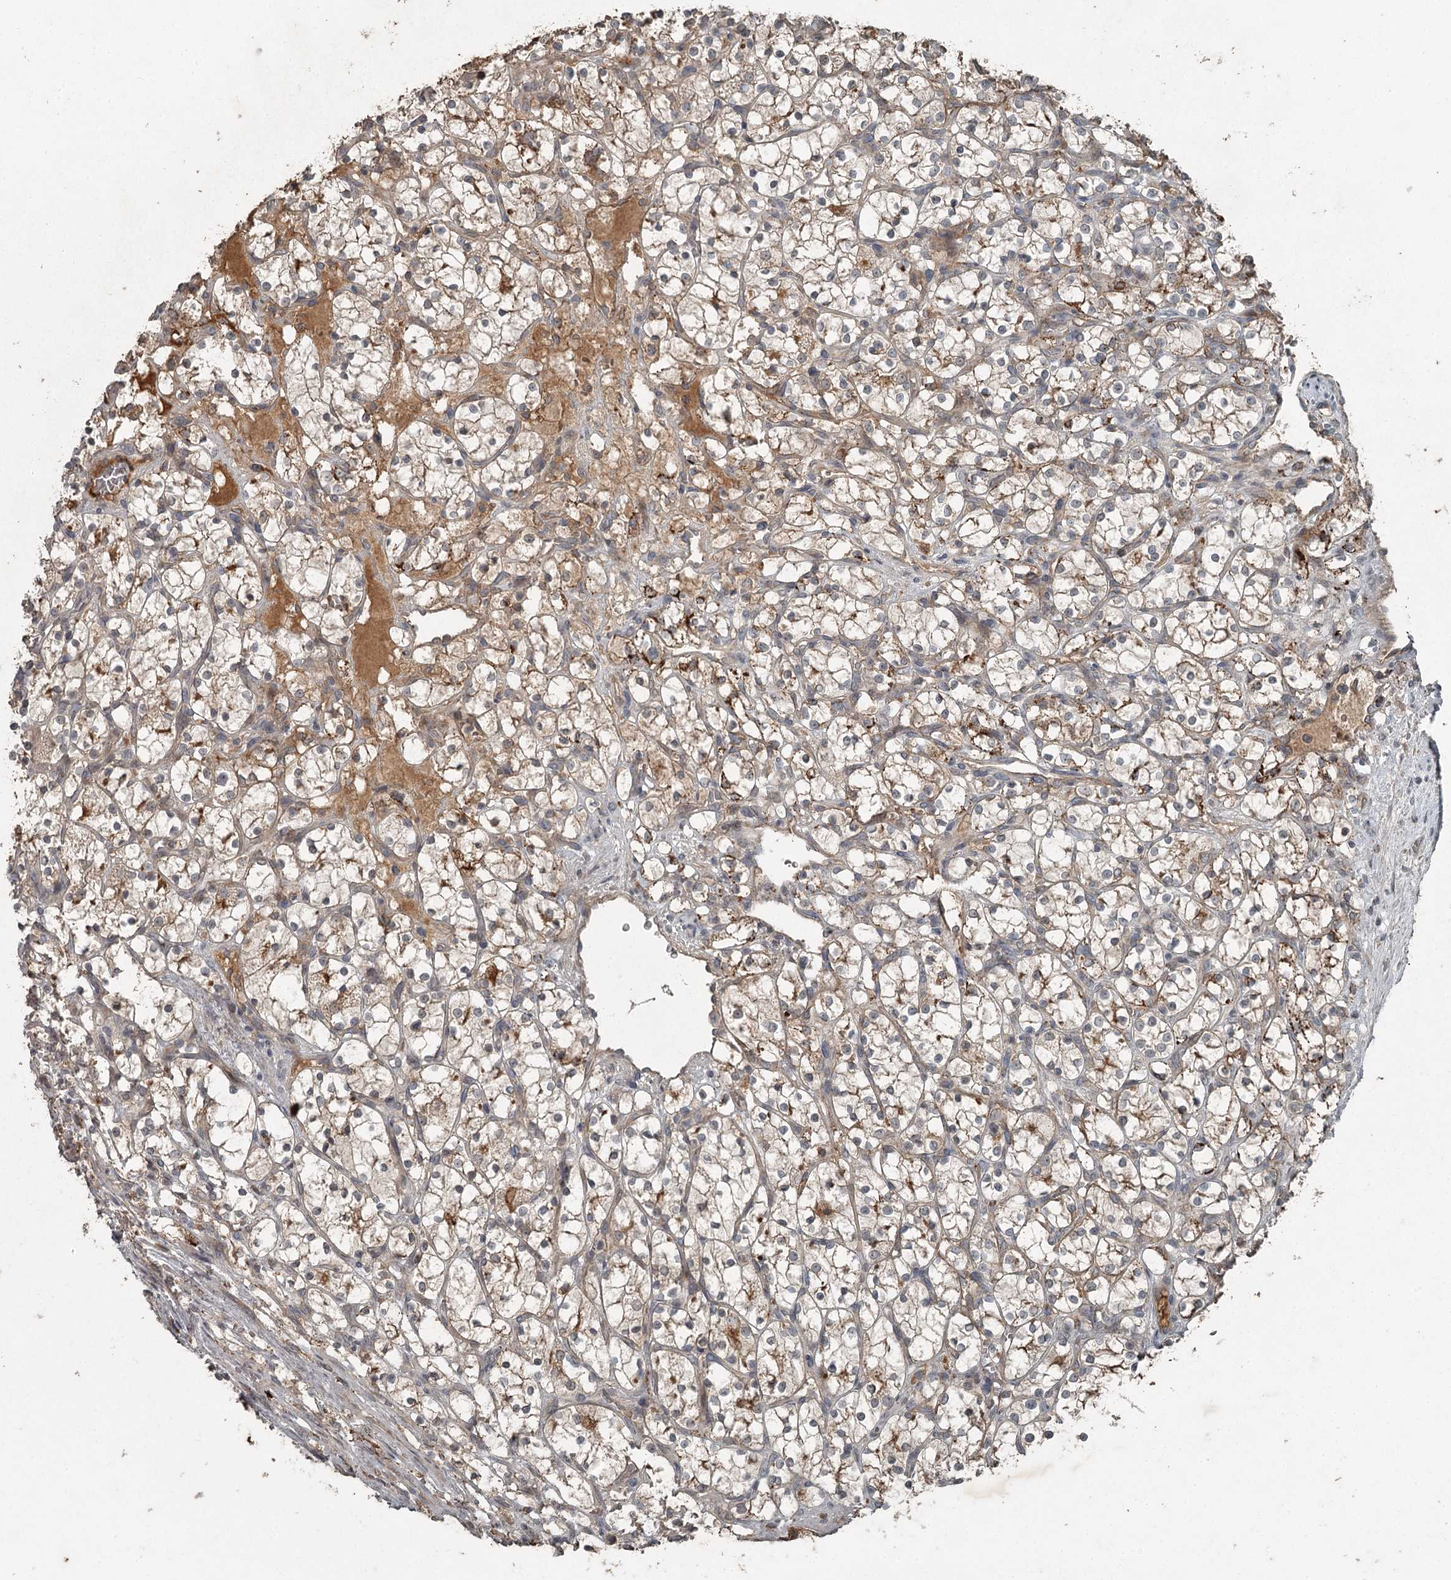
{"staining": {"intensity": "weak", "quantity": "<25%", "location": "cytoplasmic/membranous"}, "tissue": "renal cancer", "cell_type": "Tumor cells", "image_type": "cancer", "snomed": [{"axis": "morphology", "description": "Adenocarcinoma, NOS"}, {"axis": "topography", "description": "Kidney"}], "caption": "Adenocarcinoma (renal) was stained to show a protein in brown. There is no significant staining in tumor cells.", "gene": "SLC39A8", "patient": {"sex": "female", "age": 69}}